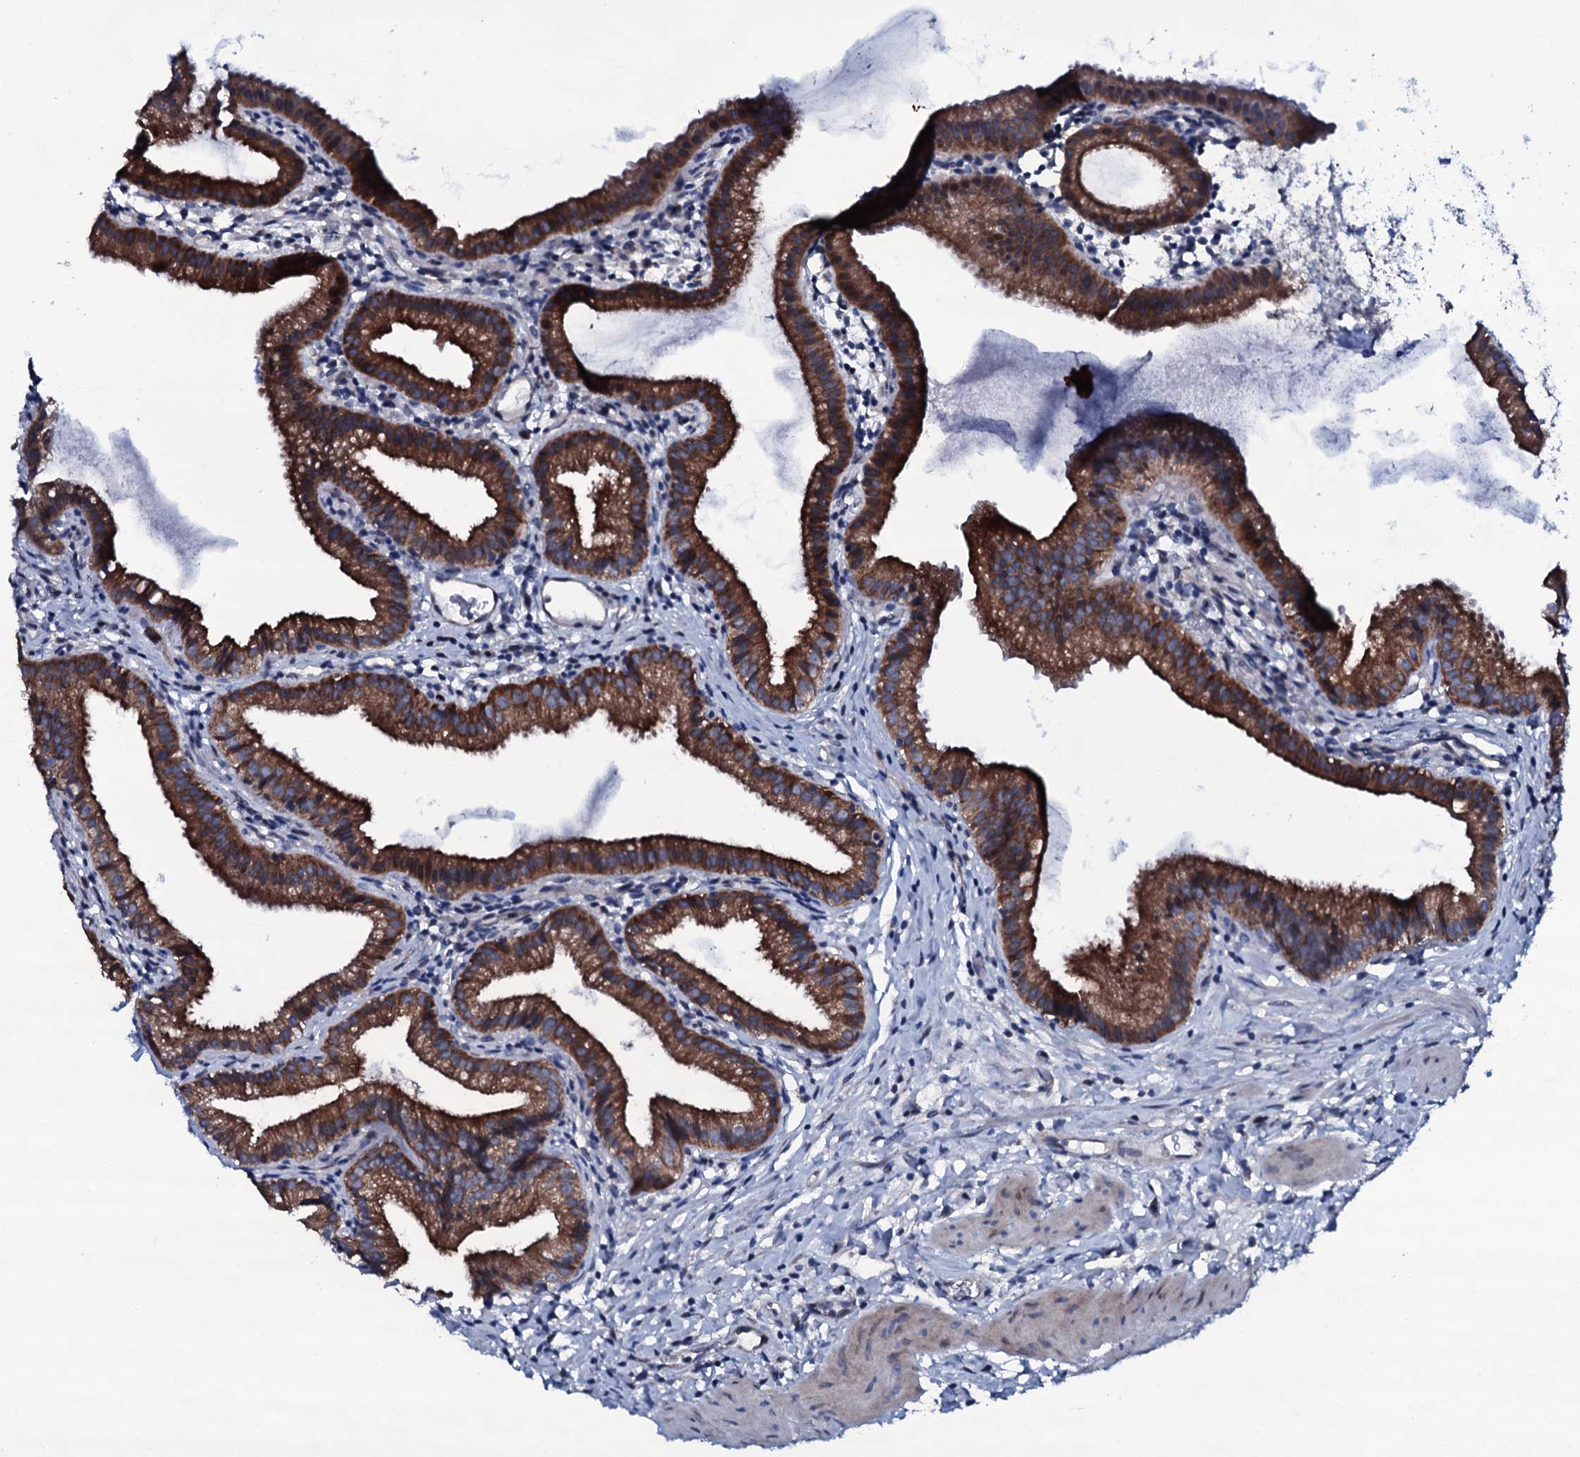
{"staining": {"intensity": "strong", "quantity": ">75%", "location": "cytoplasmic/membranous"}, "tissue": "gallbladder", "cell_type": "Glandular cells", "image_type": "normal", "snomed": [{"axis": "morphology", "description": "Normal tissue, NOS"}, {"axis": "topography", "description": "Gallbladder"}], "caption": "Gallbladder stained with DAB (3,3'-diaminobenzidine) immunohistochemistry (IHC) displays high levels of strong cytoplasmic/membranous expression in approximately >75% of glandular cells.", "gene": "WIPF3", "patient": {"sex": "female", "age": 46}}